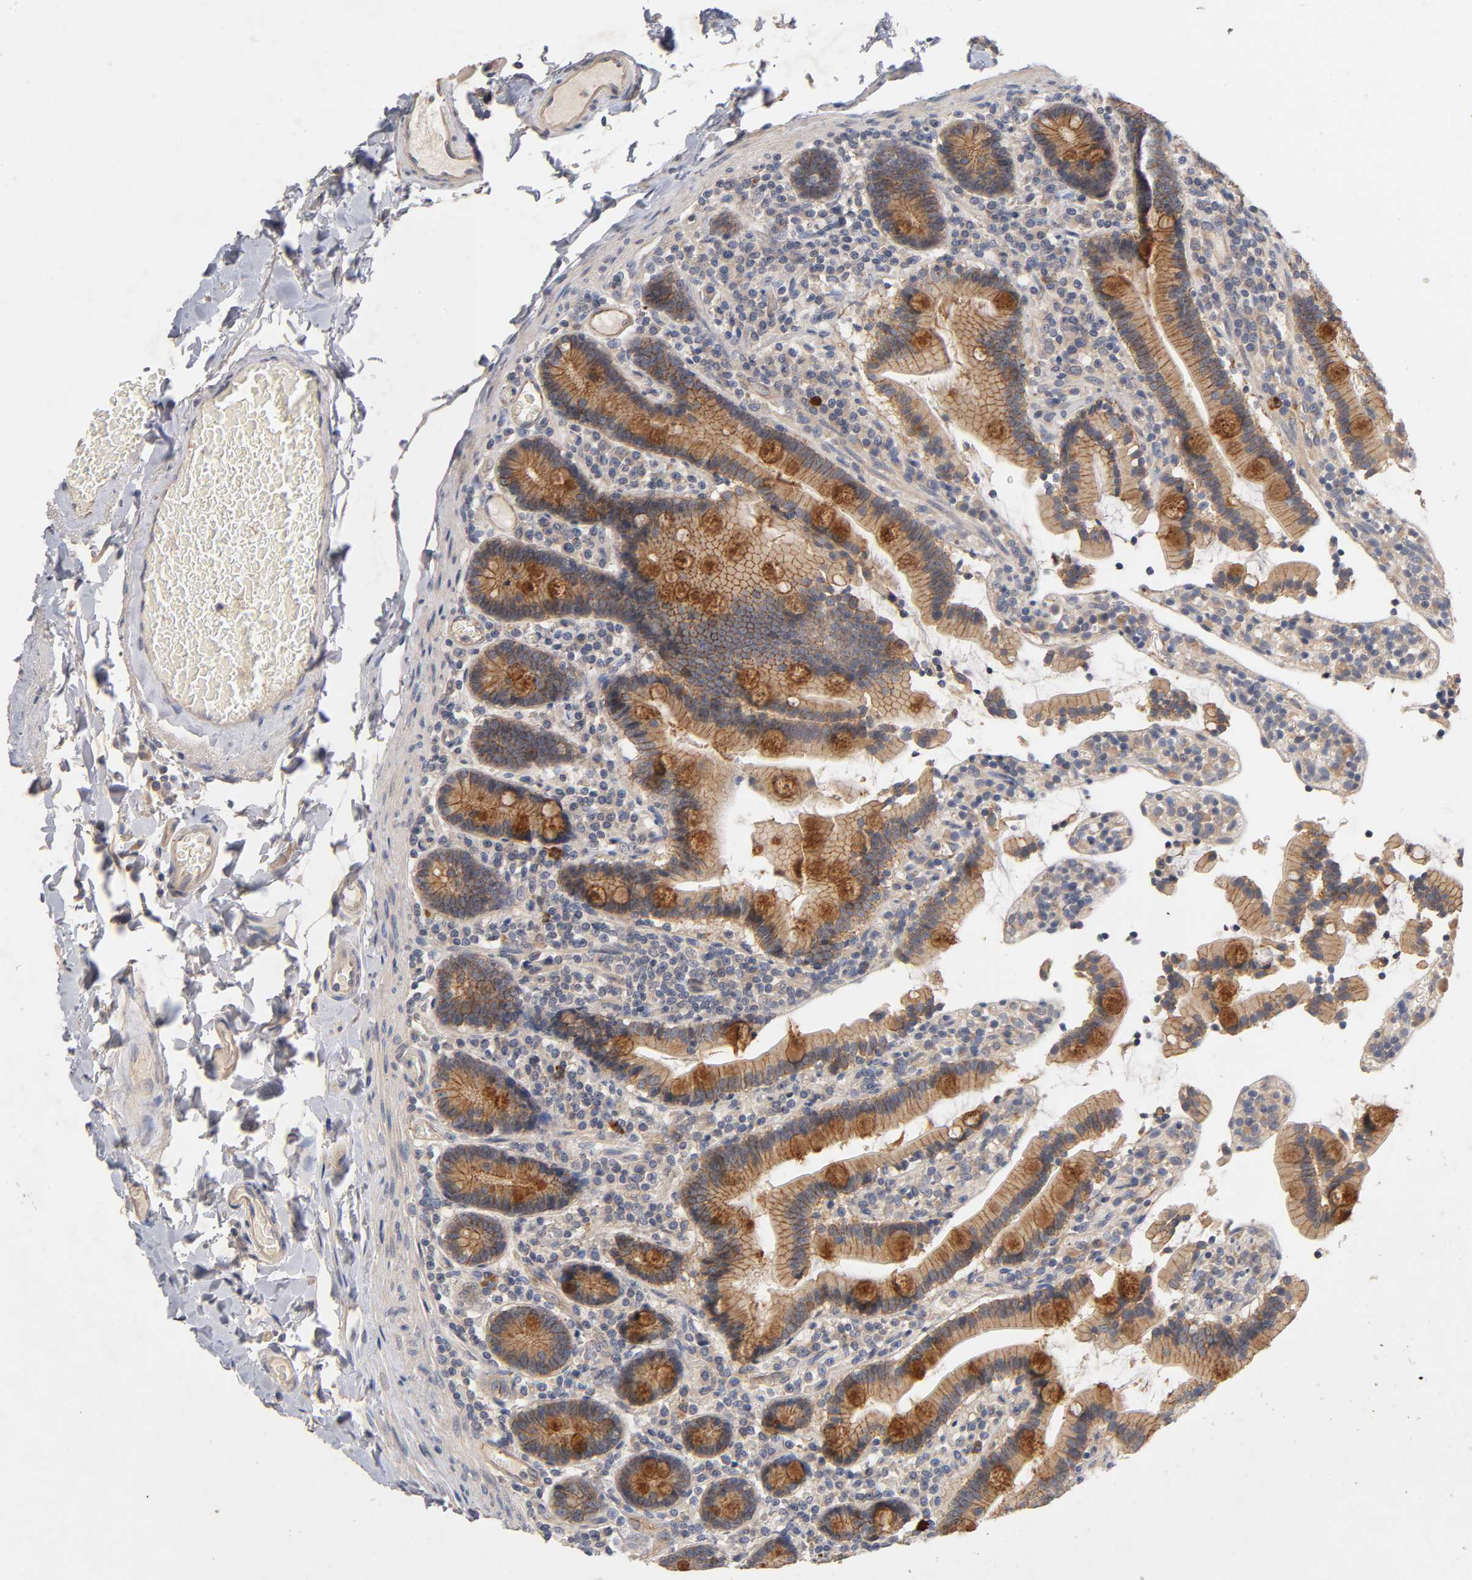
{"staining": {"intensity": "strong", "quantity": ">75%", "location": "cytoplasmic/membranous"}, "tissue": "duodenum", "cell_type": "Glandular cells", "image_type": "normal", "snomed": [{"axis": "morphology", "description": "Normal tissue, NOS"}, {"axis": "topography", "description": "Duodenum"}], "caption": "A brown stain labels strong cytoplasmic/membranous staining of a protein in glandular cells of normal human duodenum.", "gene": "PDZD11", "patient": {"sex": "female", "age": 53}}